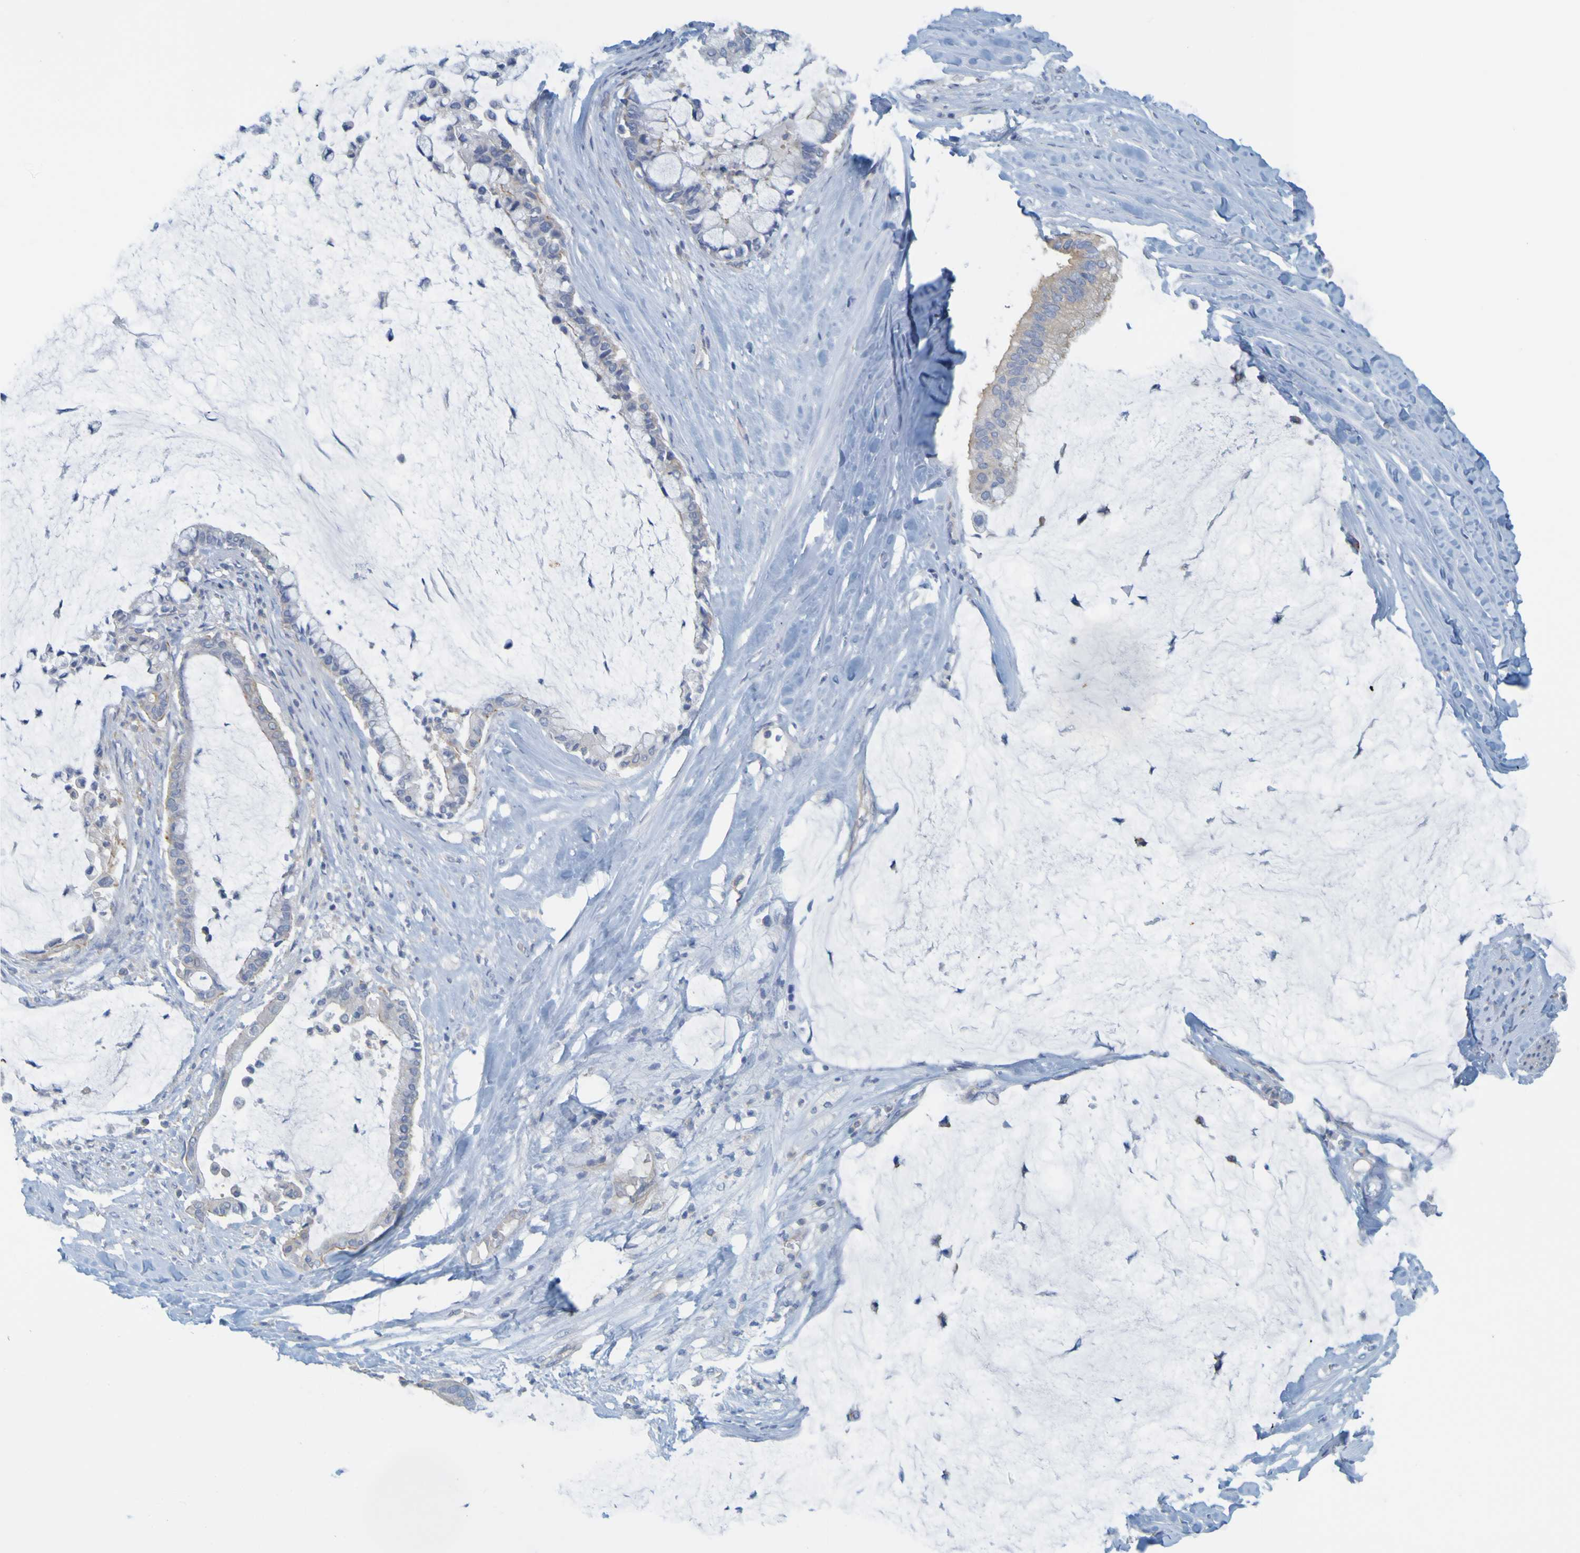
{"staining": {"intensity": "weak", "quantity": "<25%", "location": "cytoplasmic/membranous"}, "tissue": "pancreatic cancer", "cell_type": "Tumor cells", "image_type": "cancer", "snomed": [{"axis": "morphology", "description": "Adenocarcinoma, NOS"}, {"axis": "topography", "description": "Pancreas"}], "caption": "The photomicrograph exhibits no staining of tumor cells in pancreatic cancer (adenocarcinoma).", "gene": "APPL1", "patient": {"sex": "male", "age": 41}}